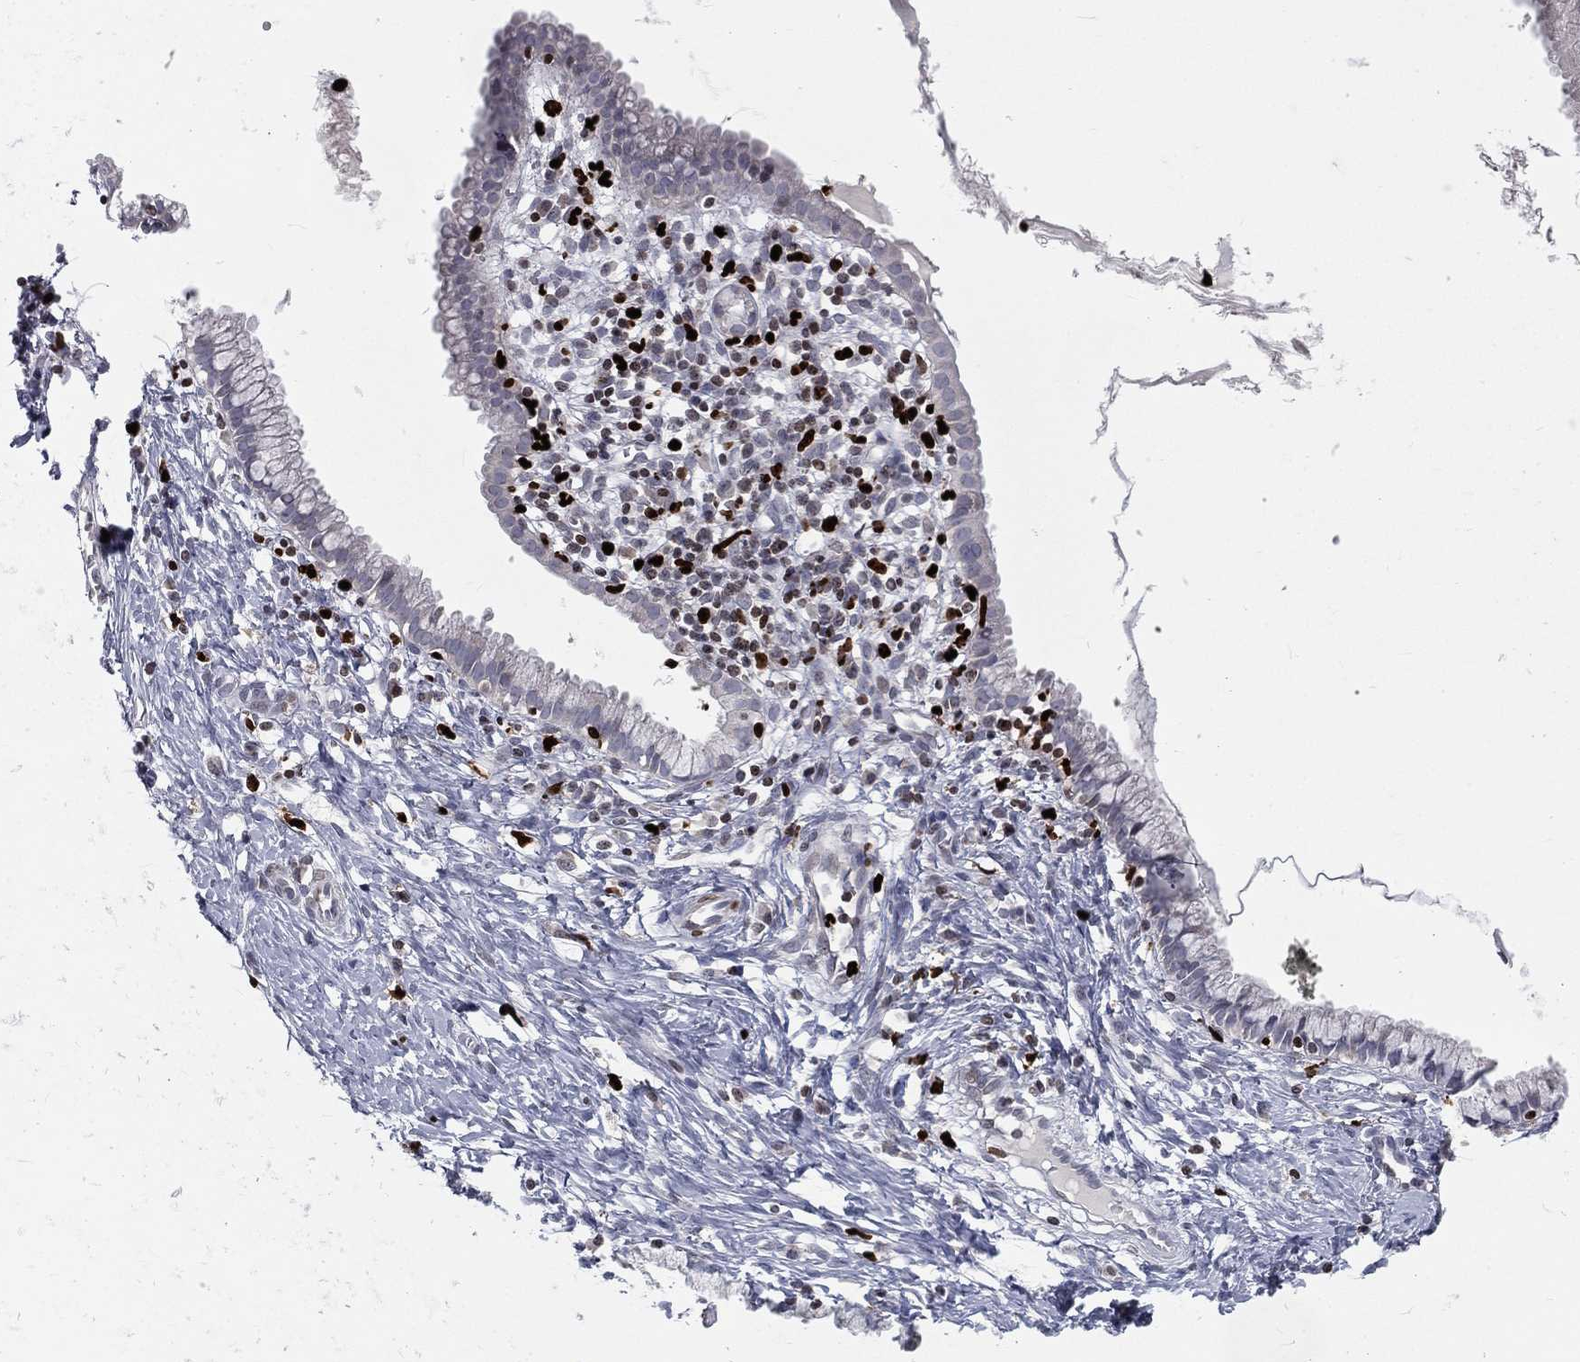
{"staining": {"intensity": "negative", "quantity": "none", "location": "none"}, "tissue": "cervix", "cell_type": "Glandular cells", "image_type": "normal", "snomed": [{"axis": "morphology", "description": "Normal tissue, NOS"}, {"axis": "topography", "description": "Cervix"}], "caption": "This image is of benign cervix stained with immunohistochemistry (IHC) to label a protein in brown with the nuclei are counter-stained blue. There is no staining in glandular cells. (Brightfield microscopy of DAB immunohistochemistry (IHC) at high magnification).", "gene": "MNDA", "patient": {"sex": "female", "age": 39}}